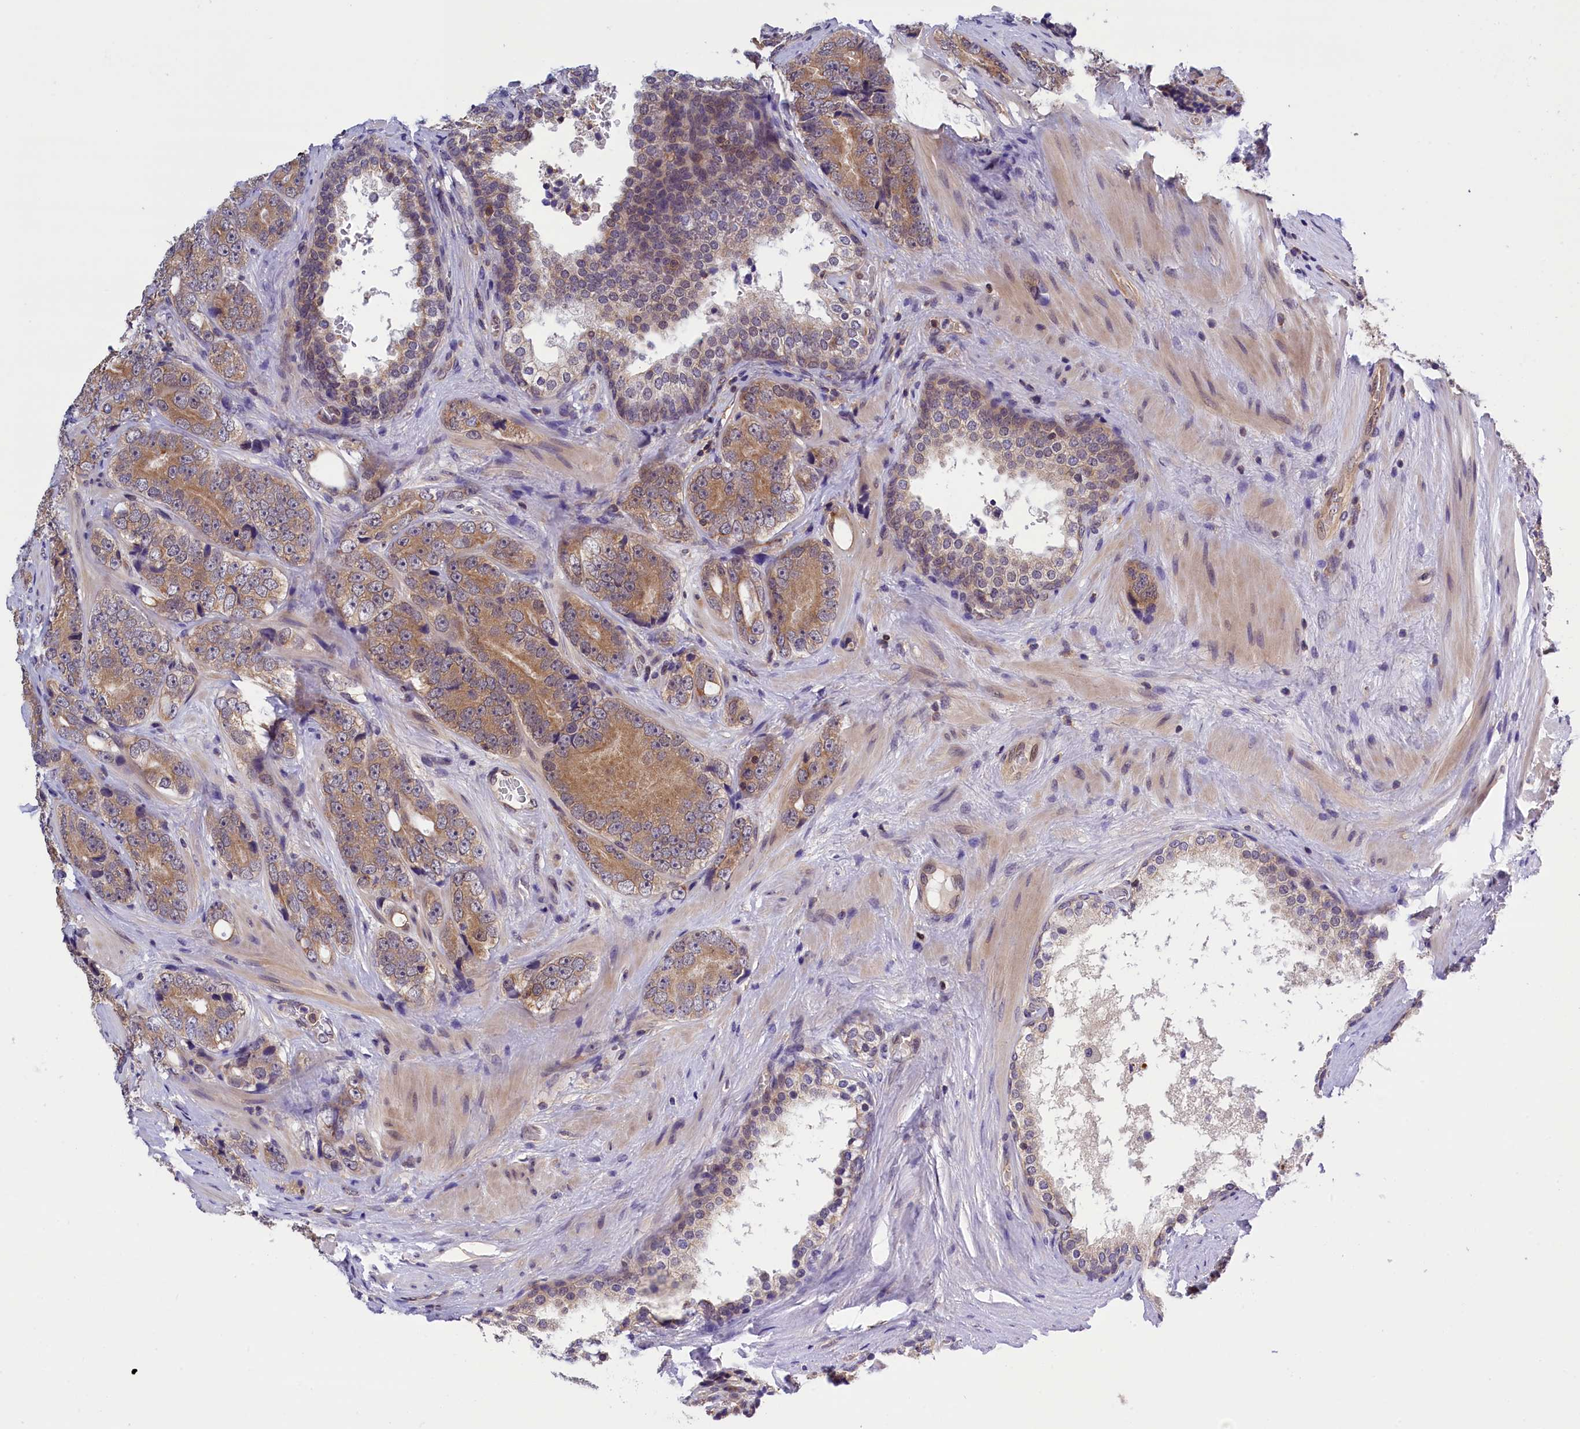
{"staining": {"intensity": "moderate", "quantity": ">75%", "location": "cytoplasmic/membranous"}, "tissue": "prostate cancer", "cell_type": "Tumor cells", "image_type": "cancer", "snomed": [{"axis": "morphology", "description": "Adenocarcinoma, High grade"}, {"axis": "topography", "description": "Prostate"}], "caption": "High-magnification brightfield microscopy of prostate cancer stained with DAB (brown) and counterstained with hematoxylin (blue). tumor cells exhibit moderate cytoplasmic/membranous staining is present in about>75% of cells.", "gene": "TBCB", "patient": {"sex": "male", "age": 56}}